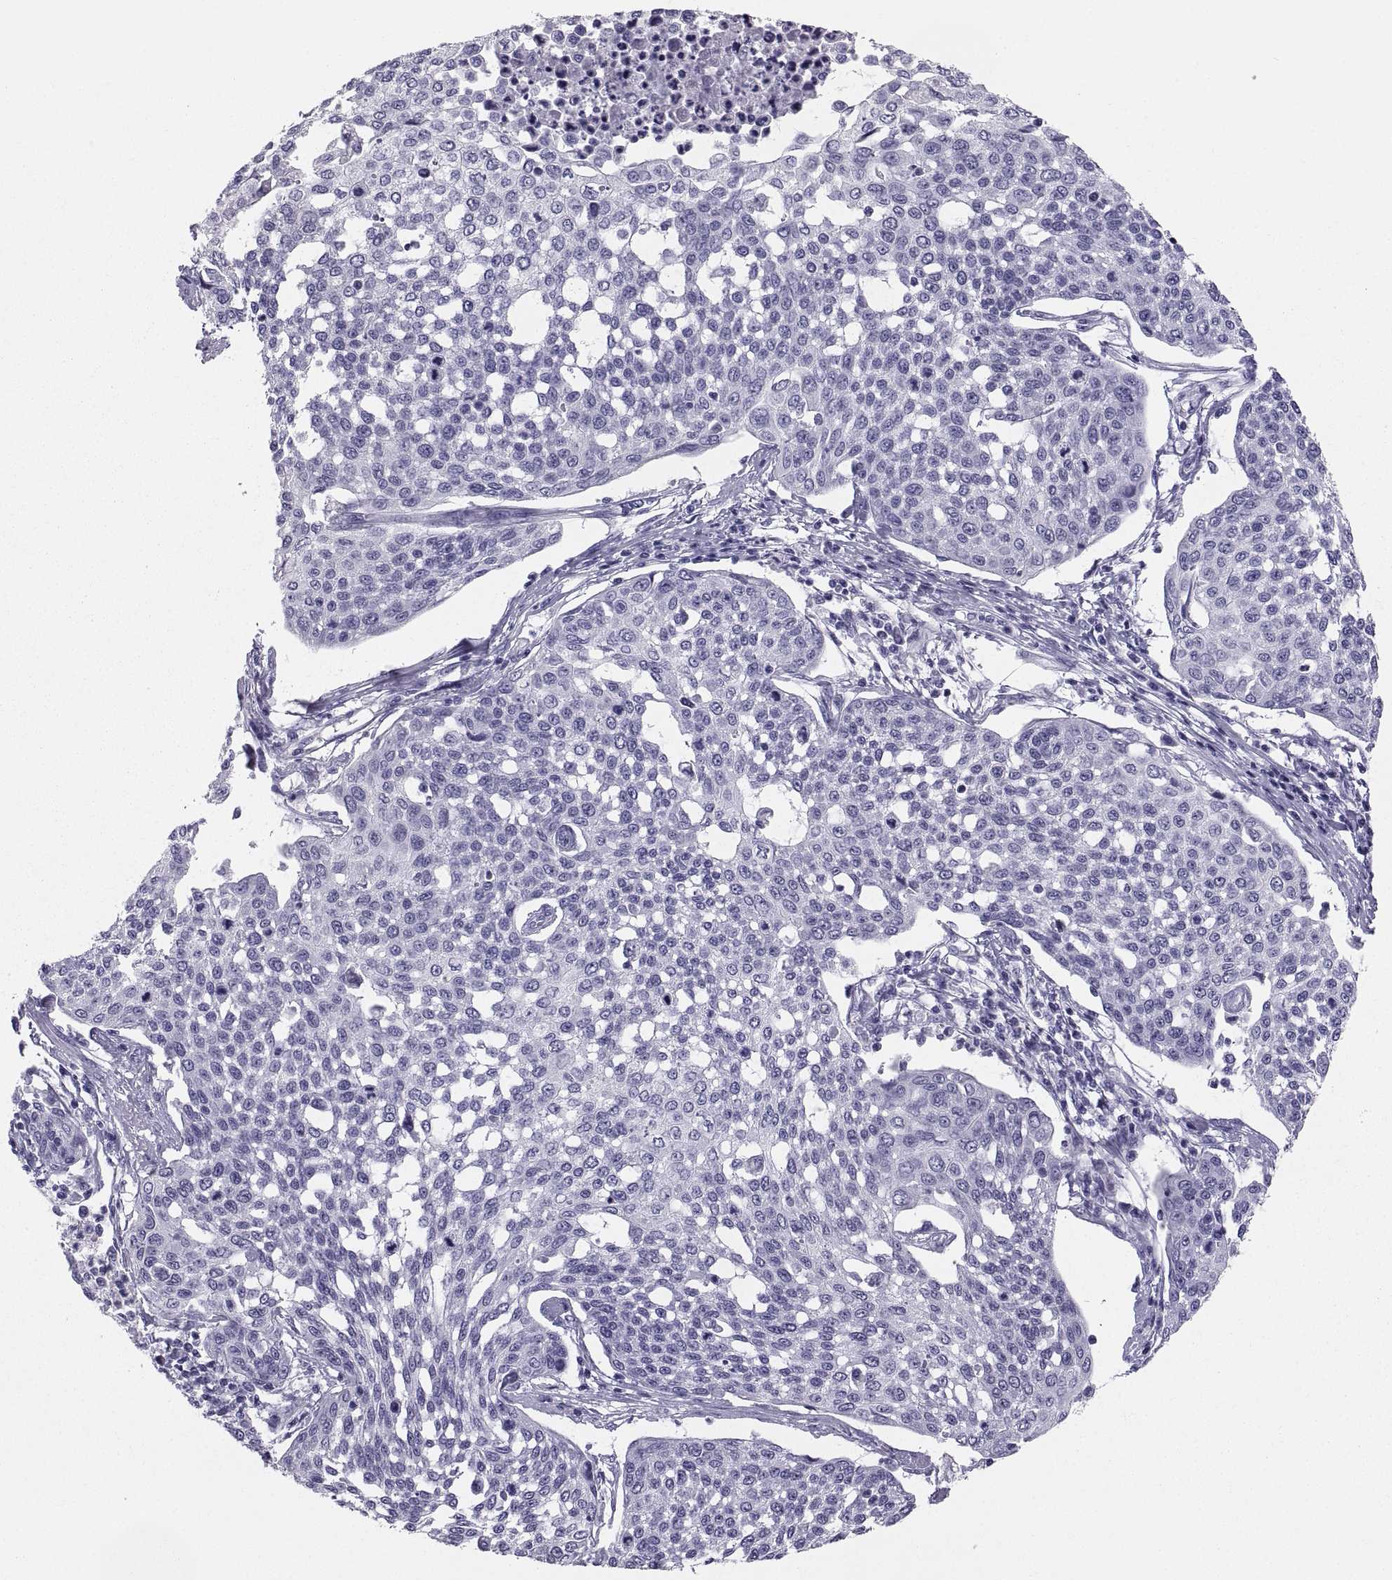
{"staining": {"intensity": "negative", "quantity": "none", "location": "none"}, "tissue": "cervical cancer", "cell_type": "Tumor cells", "image_type": "cancer", "snomed": [{"axis": "morphology", "description": "Squamous cell carcinoma, NOS"}, {"axis": "topography", "description": "Cervix"}], "caption": "The IHC photomicrograph has no significant expression in tumor cells of cervical cancer tissue. The staining is performed using DAB brown chromogen with nuclei counter-stained in using hematoxylin.", "gene": "PAX2", "patient": {"sex": "female", "age": 34}}